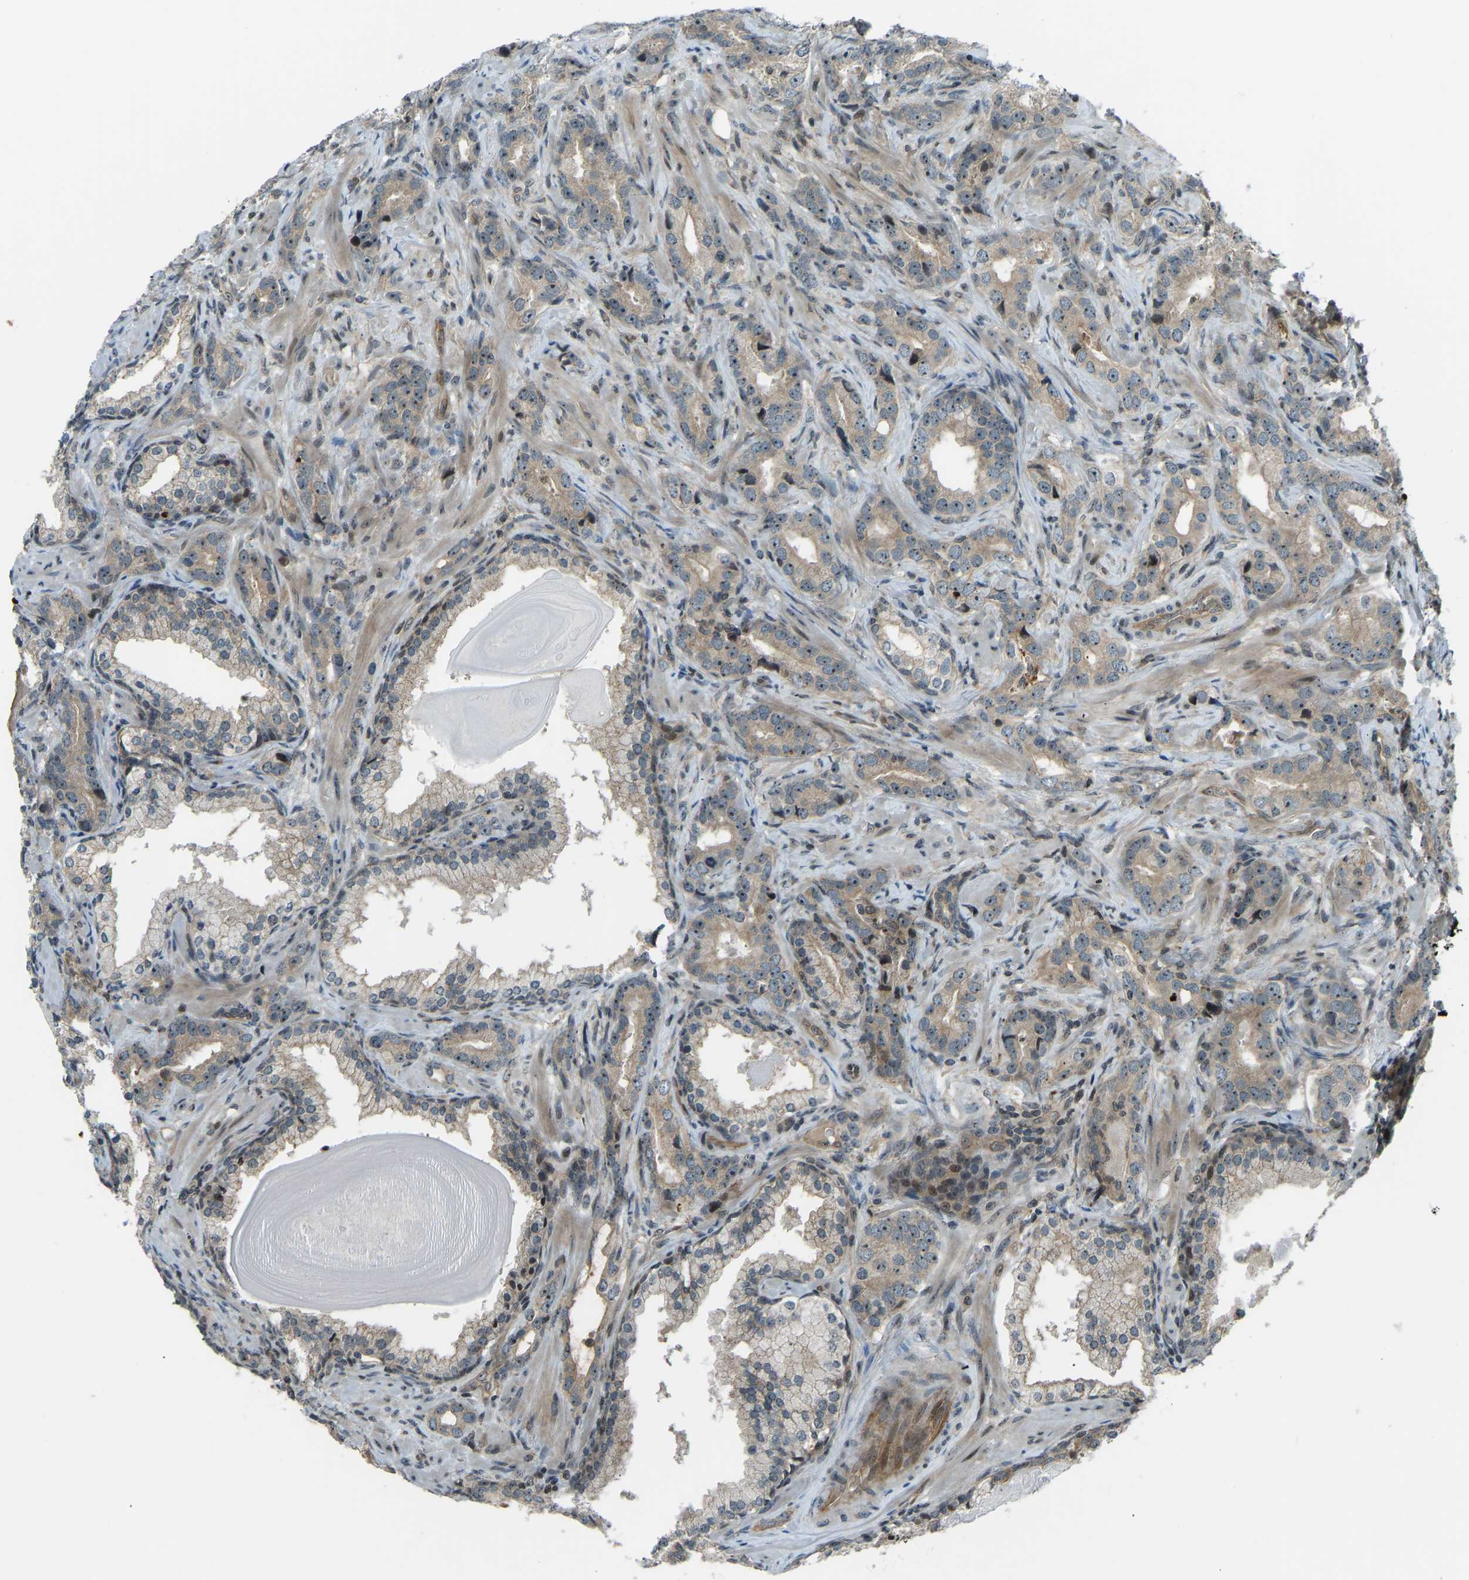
{"staining": {"intensity": "weak", "quantity": ">75%", "location": "cytoplasmic/membranous,nuclear"}, "tissue": "prostate cancer", "cell_type": "Tumor cells", "image_type": "cancer", "snomed": [{"axis": "morphology", "description": "Adenocarcinoma, High grade"}, {"axis": "topography", "description": "Prostate"}], "caption": "Immunohistochemical staining of human prostate cancer exhibits low levels of weak cytoplasmic/membranous and nuclear protein staining in about >75% of tumor cells.", "gene": "SVOPL", "patient": {"sex": "male", "age": 63}}